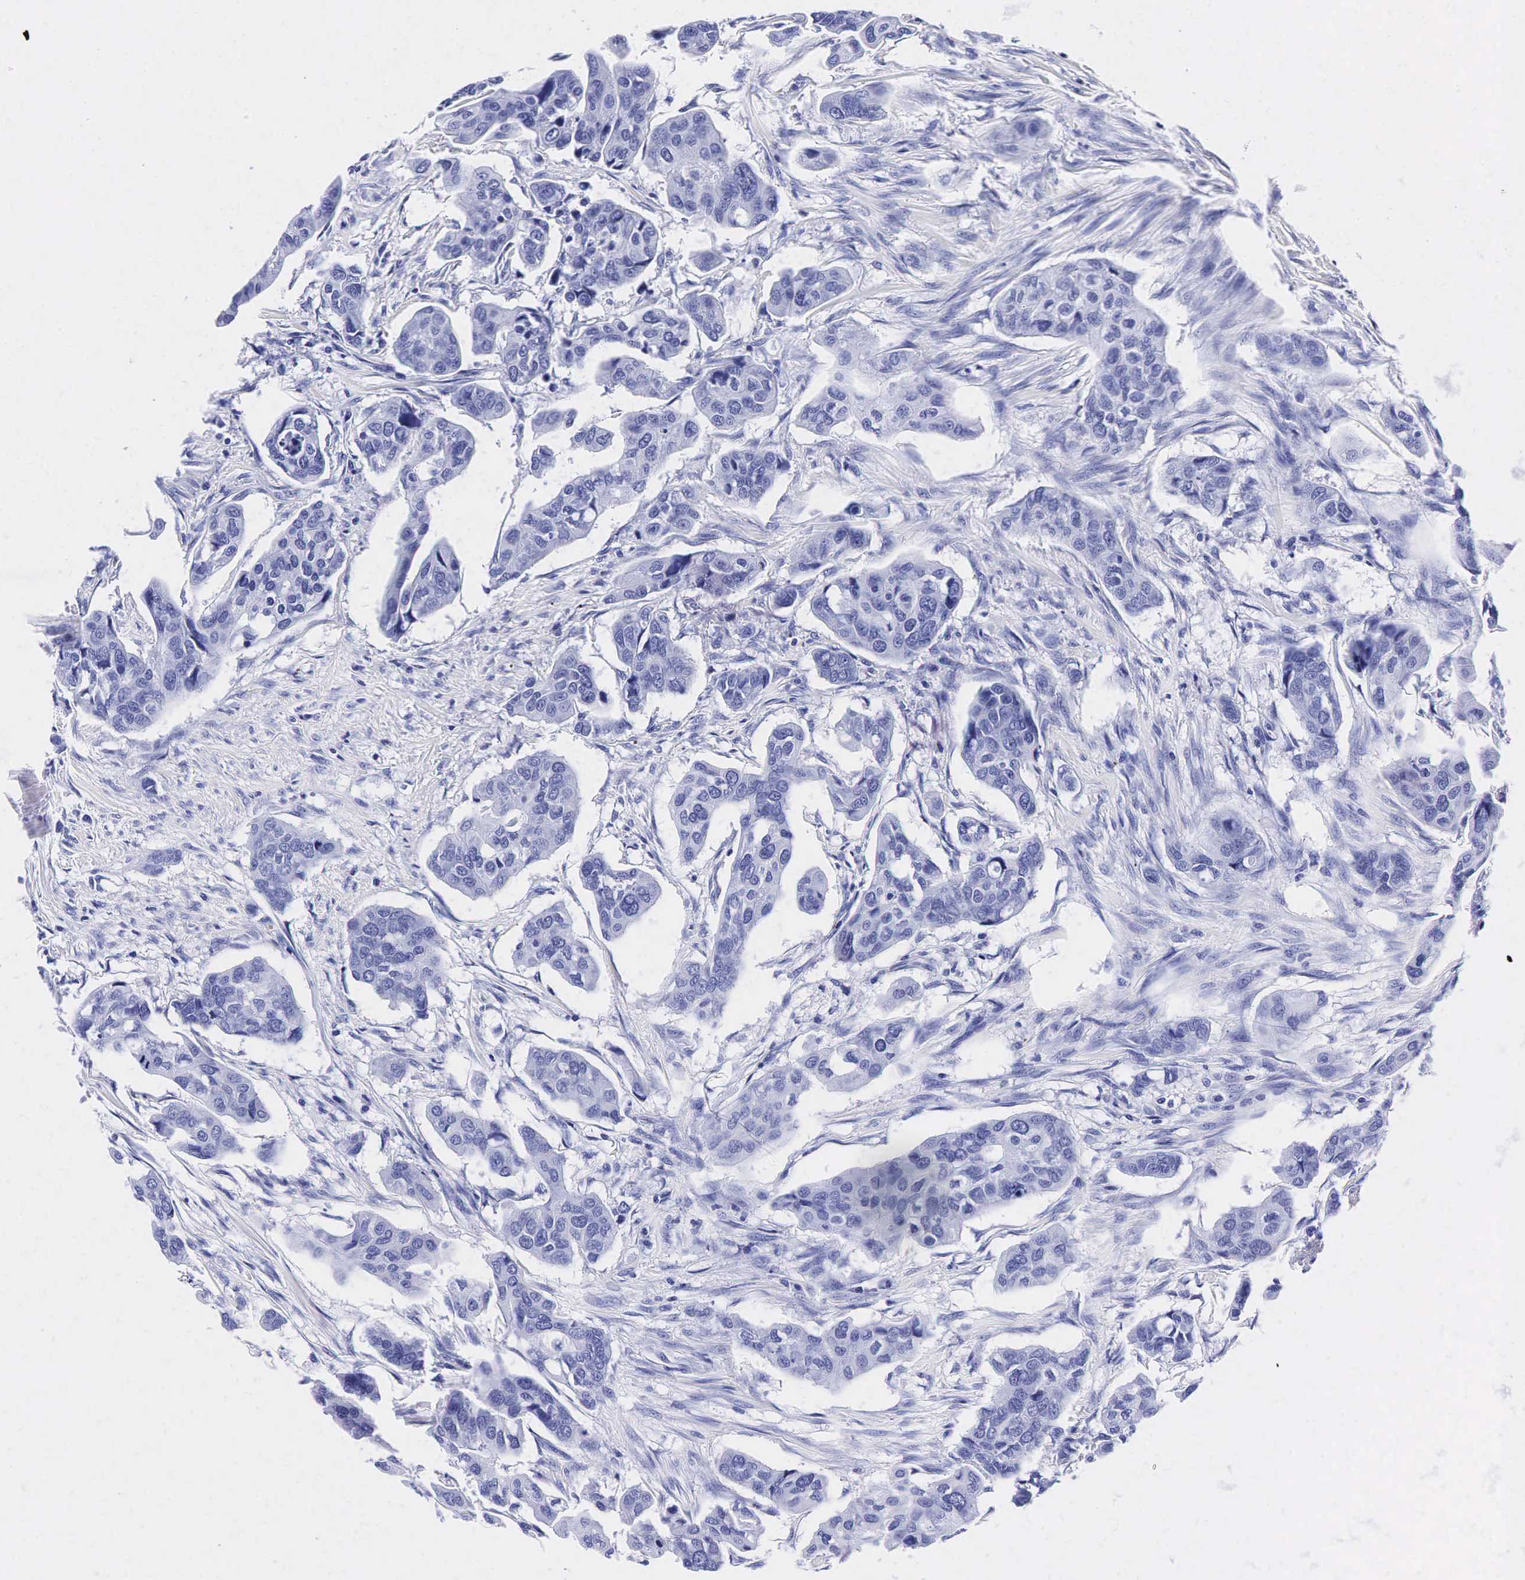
{"staining": {"intensity": "negative", "quantity": "none", "location": "none"}, "tissue": "urothelial cancer", "cell_type": "Tumor cells", "image_type": "cancer", "snomed": [{"axis": "morphology", "description": "Adenocarcinoma, NOS"}, {"axis": "topography", "description": "Urinary bladder"}], "caption": "This is an immunohistochemistry (IHC) image of human urothelial cancer. There is no staining in tumor cells.", "gene": "KLK3", "patient": {"sex": "male", "age": 61}}